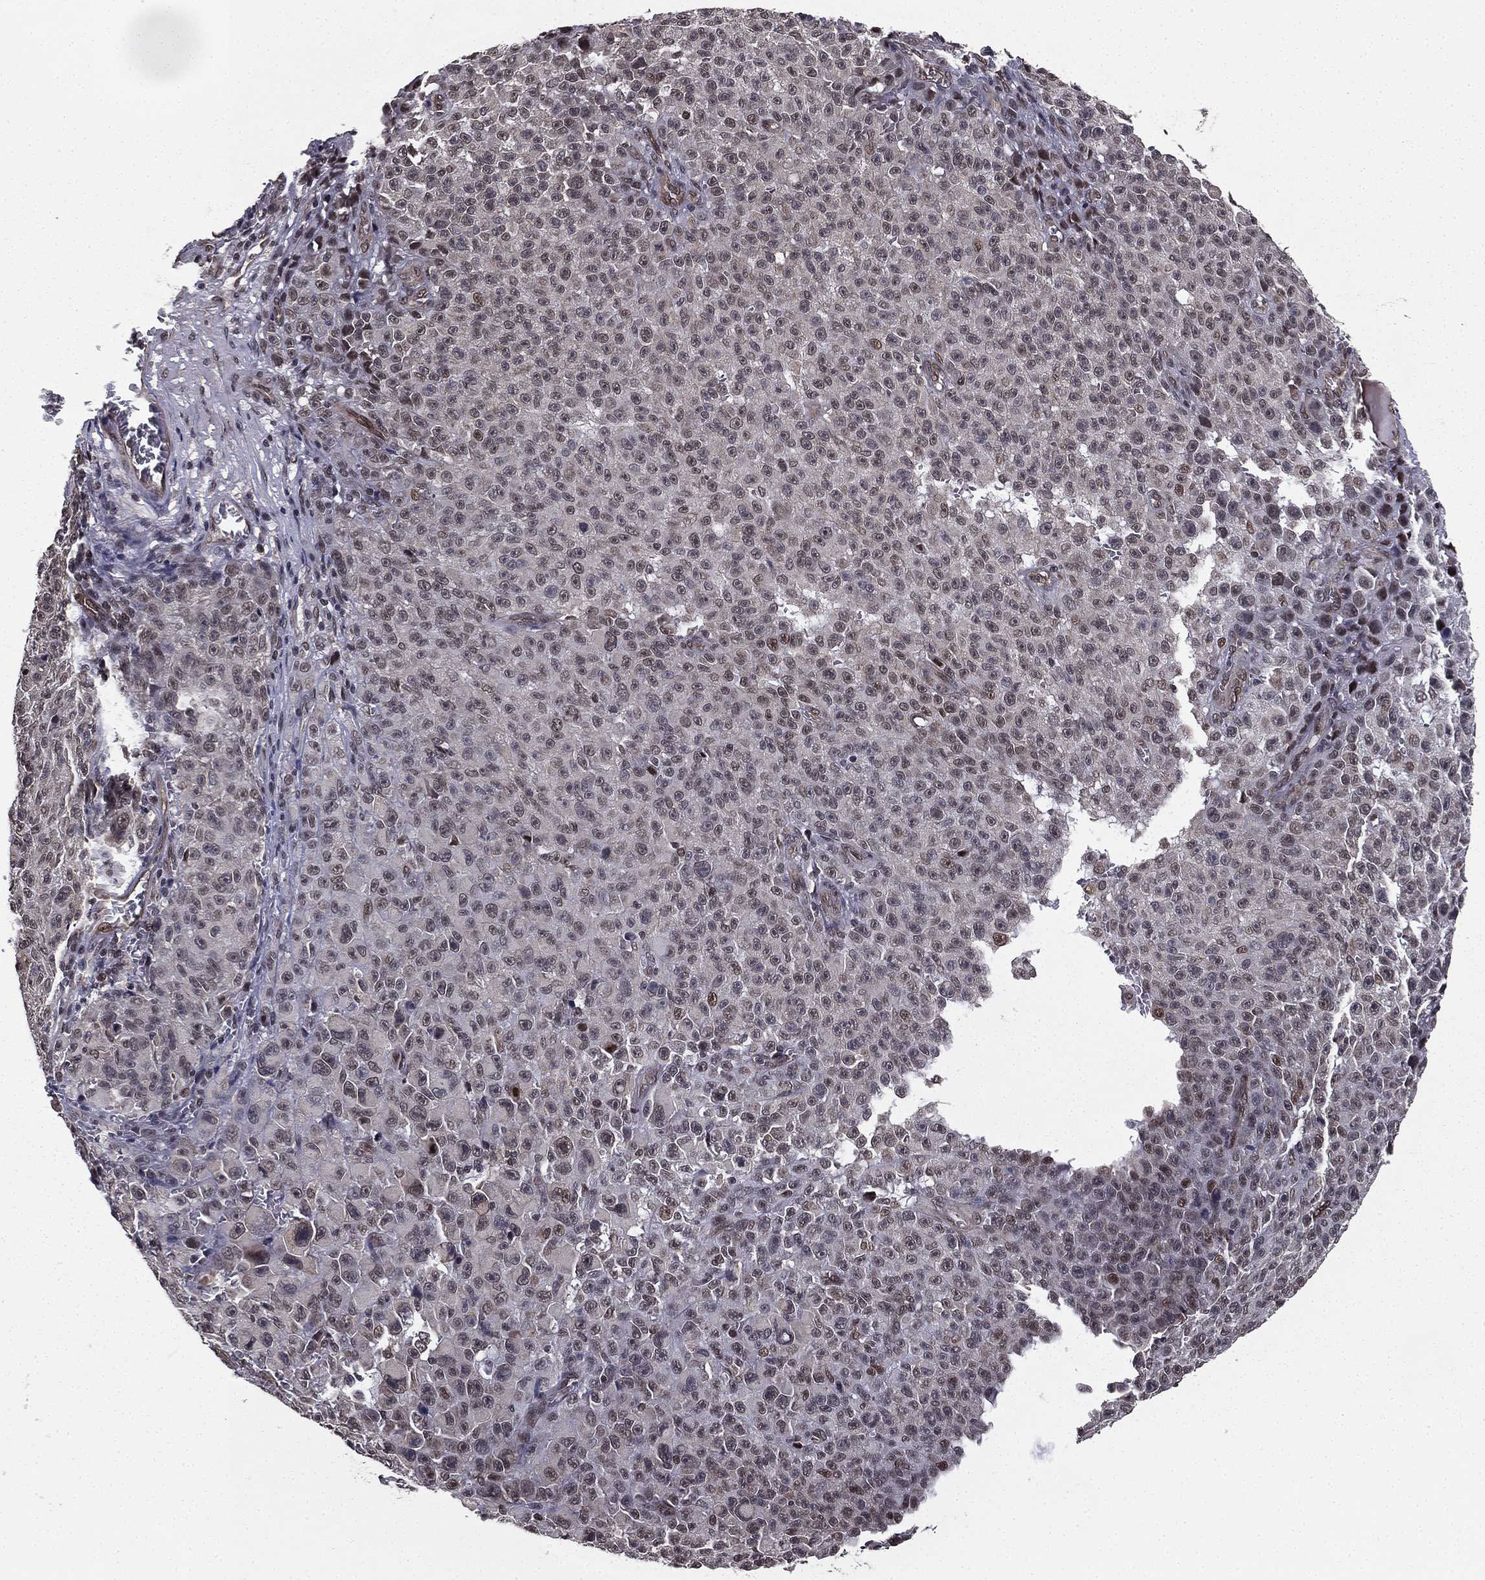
{"staining": {"intensity": "weak", "quantity": "<25%", "location": "cytoplasmic/membranous"}, "tissue": "melanoma", "cell_type": "Tumor cells", "image_type": "cancer", "snomed": [{"axis": "morphology", "description": "Malignant melanoma, NOS"}, {"axis": "topography", "description": "Skin"}], "caption": "Immunohistochemistry photomicrograph of neoplastic tissue: human melanoma stained with DAB (3,3'-diaminobenzidine) displays no significant protein staining in tumor cells. (Stains: DAB (3,3'-diaminobenzidine) IHC with hematoxylin counter stain, Microscopy: brightfield microscopy at high magnification).", "gene": "RARB", "patient": {"sex": "female", "age": 82}}